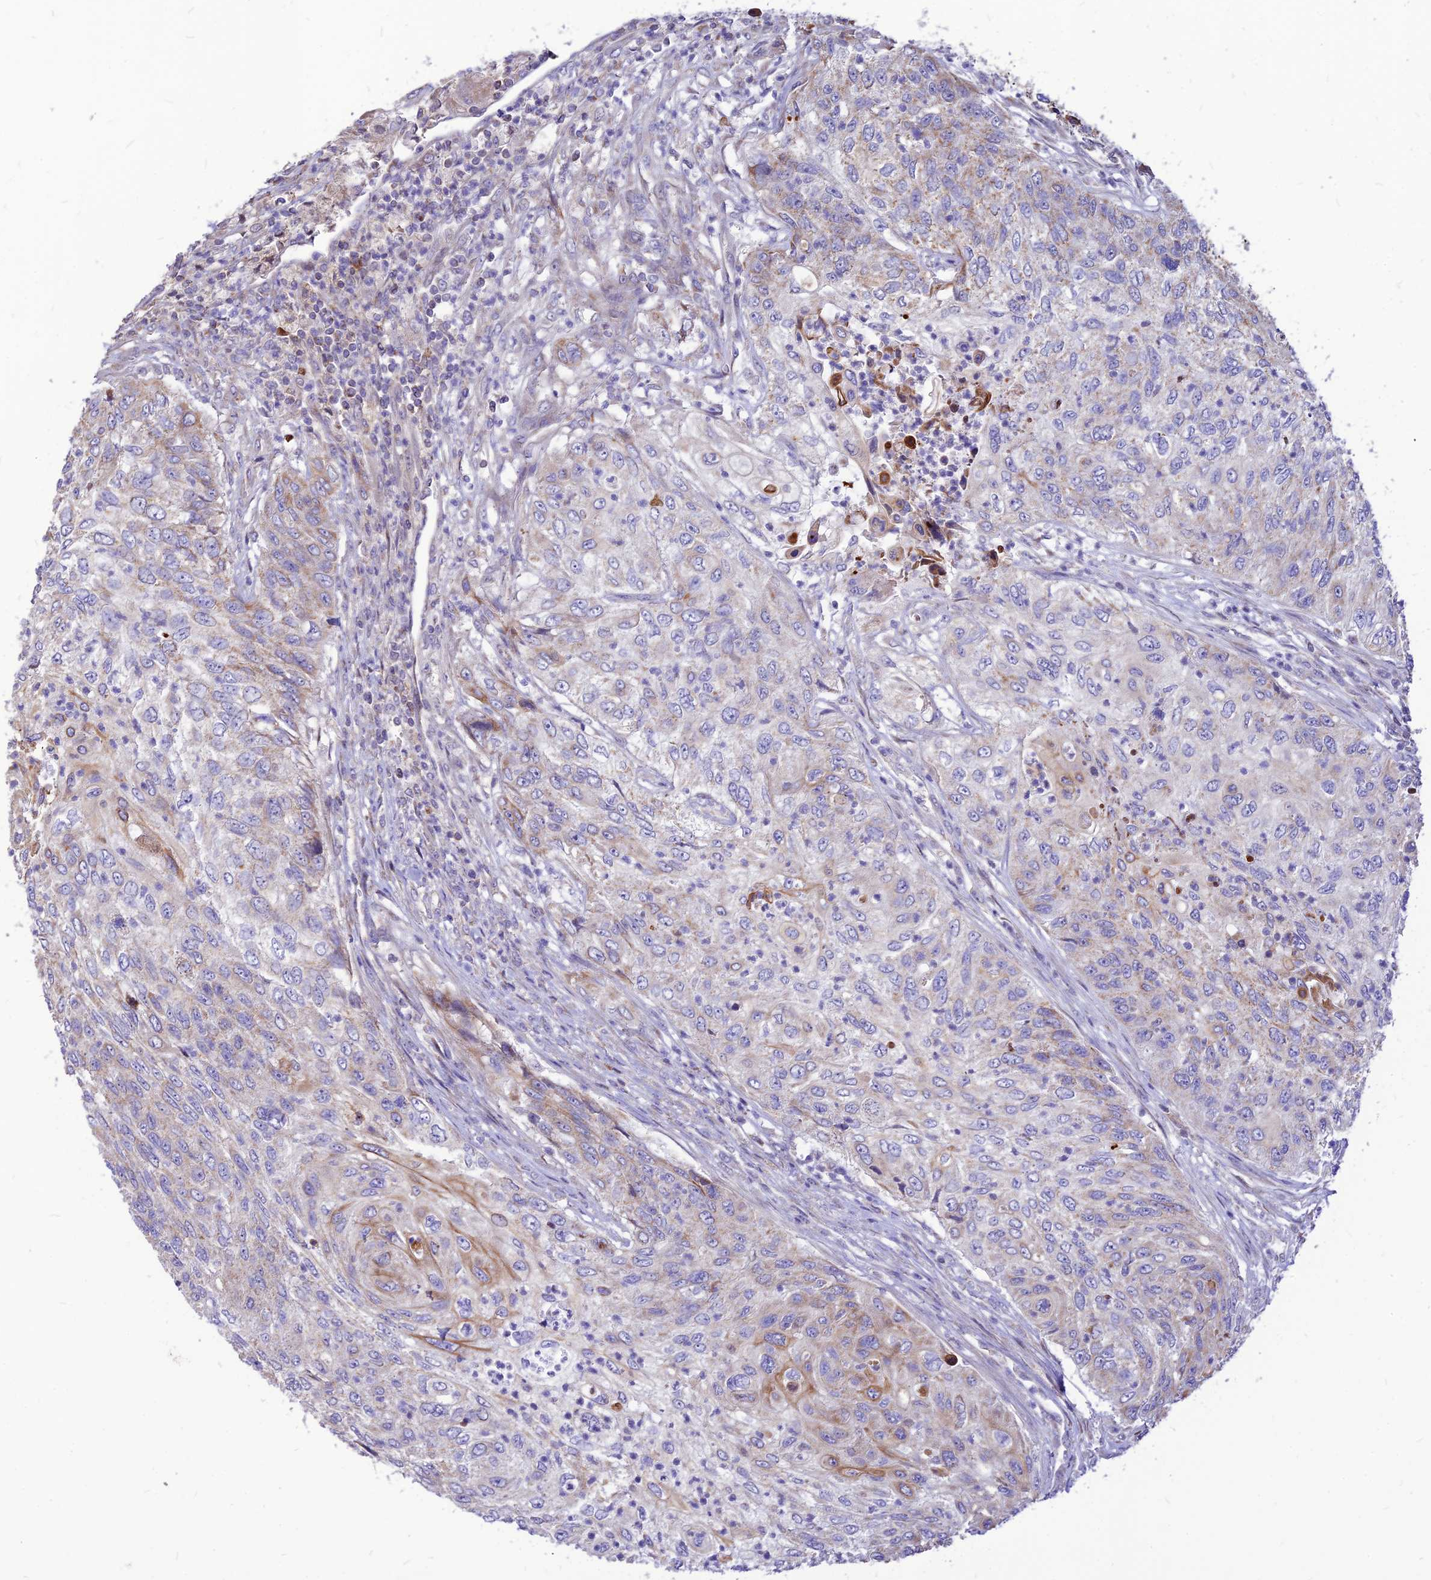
{"staining": {"intensity": "moderate", "quantity": "<25%", "location": "cytoplasmic/membranous"}, "tissue": "urothelial cancer", "cell_type": "Tumor cells", "image_type": "cancer", "snomed": [{"axis": "morphology", "description": "Urothelial carcinoma, High grade"}, {"axis": "topography", "description": "Urinary bladder"}], "caption": "Immunohistochemical staining of high-grade urothelial carcinoma reveals low levels of moderate cytoplasmic/membranous protein expression in approximately <25% of tumor cells.", "gene": "ECI1", "patient": {"sex": "female", "age": 60}}